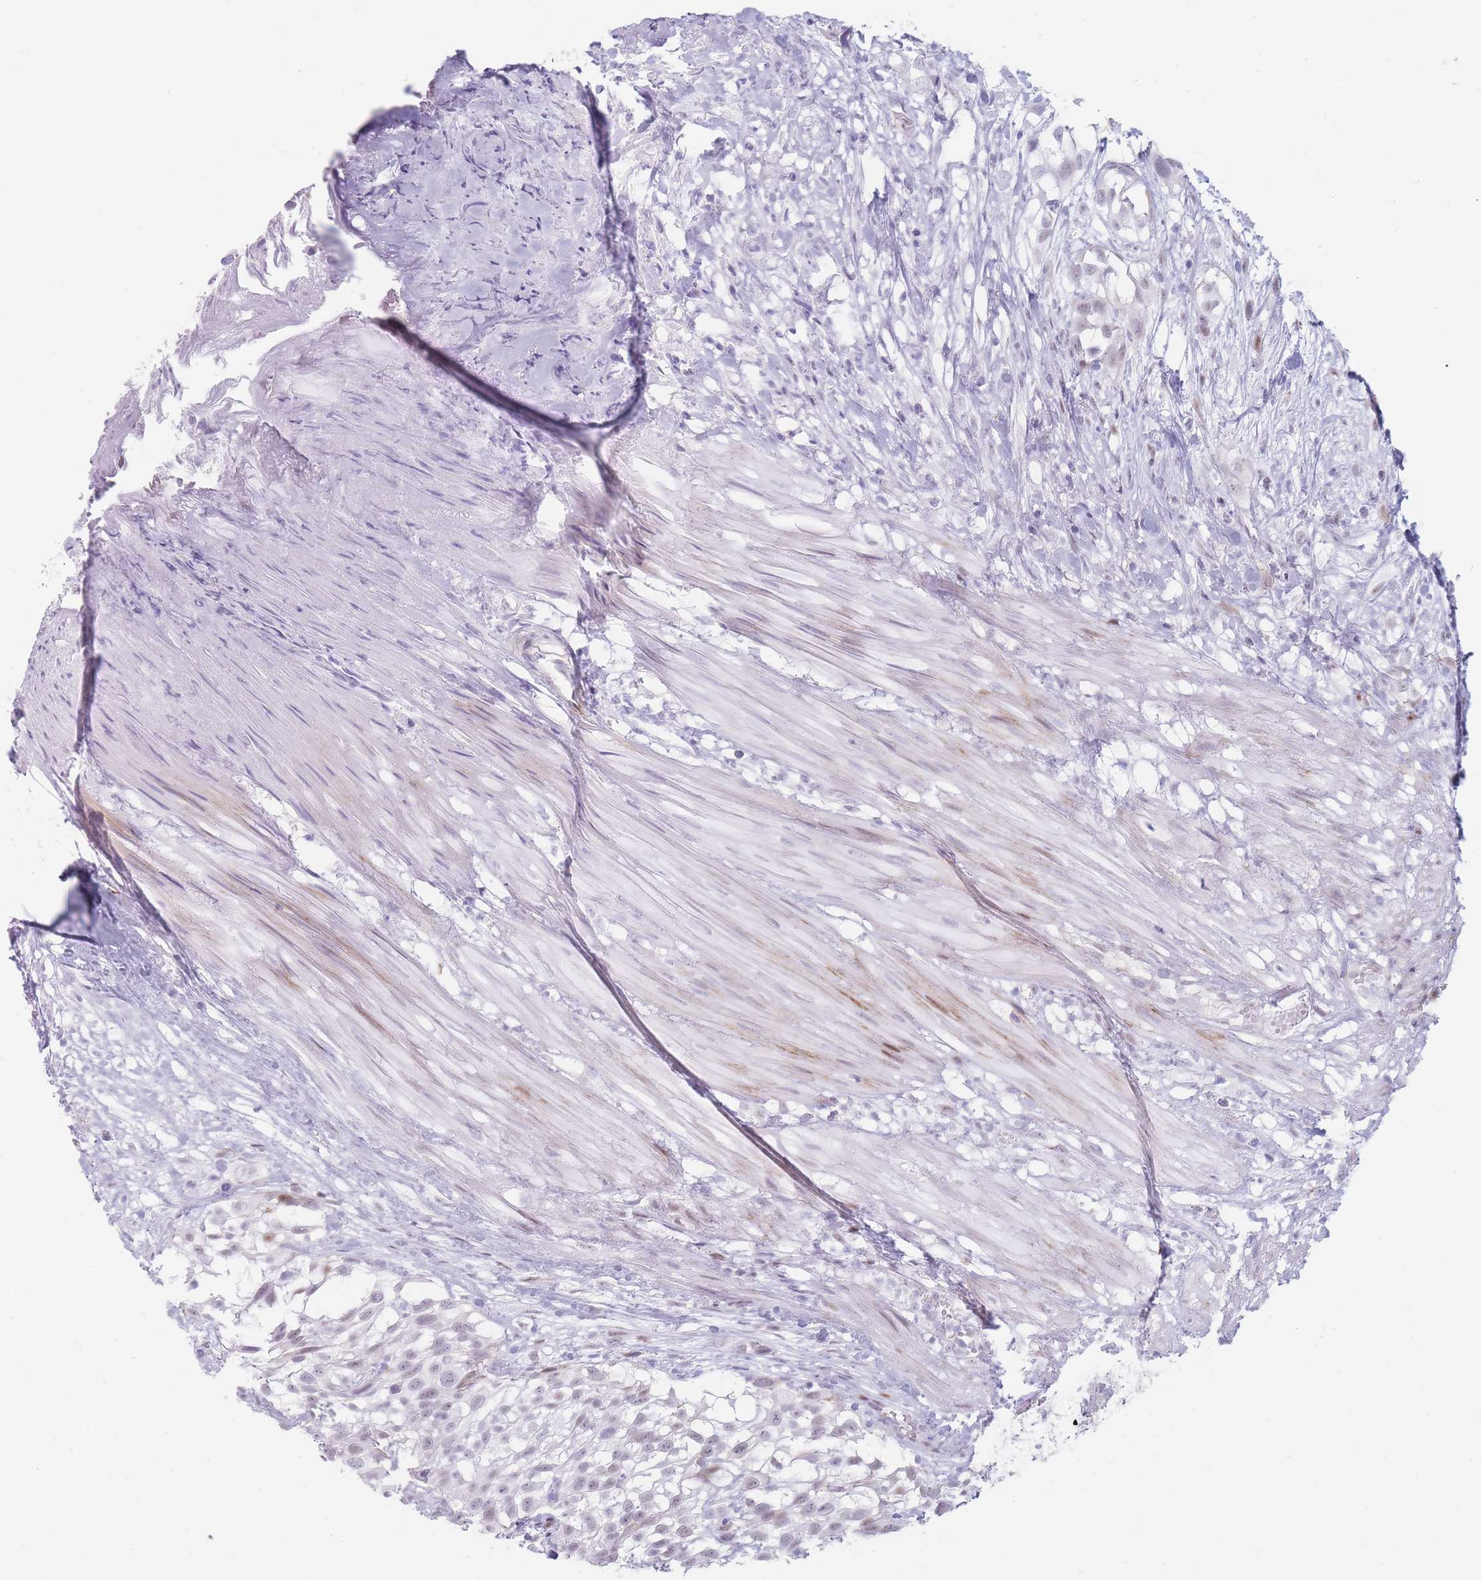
{"staining": {"intensity": "negative", "quantity": "none", "location": "none"}, "tissue": "urothelial cancer", "cell_type": "Tumor cells", "image_type": "cancer", "snomed": [{"axis": "morphology", "description": "Urothelial carcinoma, High grade"}, {"axis": "topography", "description": "Urinary bladder"}], "caption": "The immunohistochemistry image has no significant positivity in tumor cells of urothelial cancer tissue.", "gene": "IFNA6", "patient": {"sex": "male", "age": 56}}